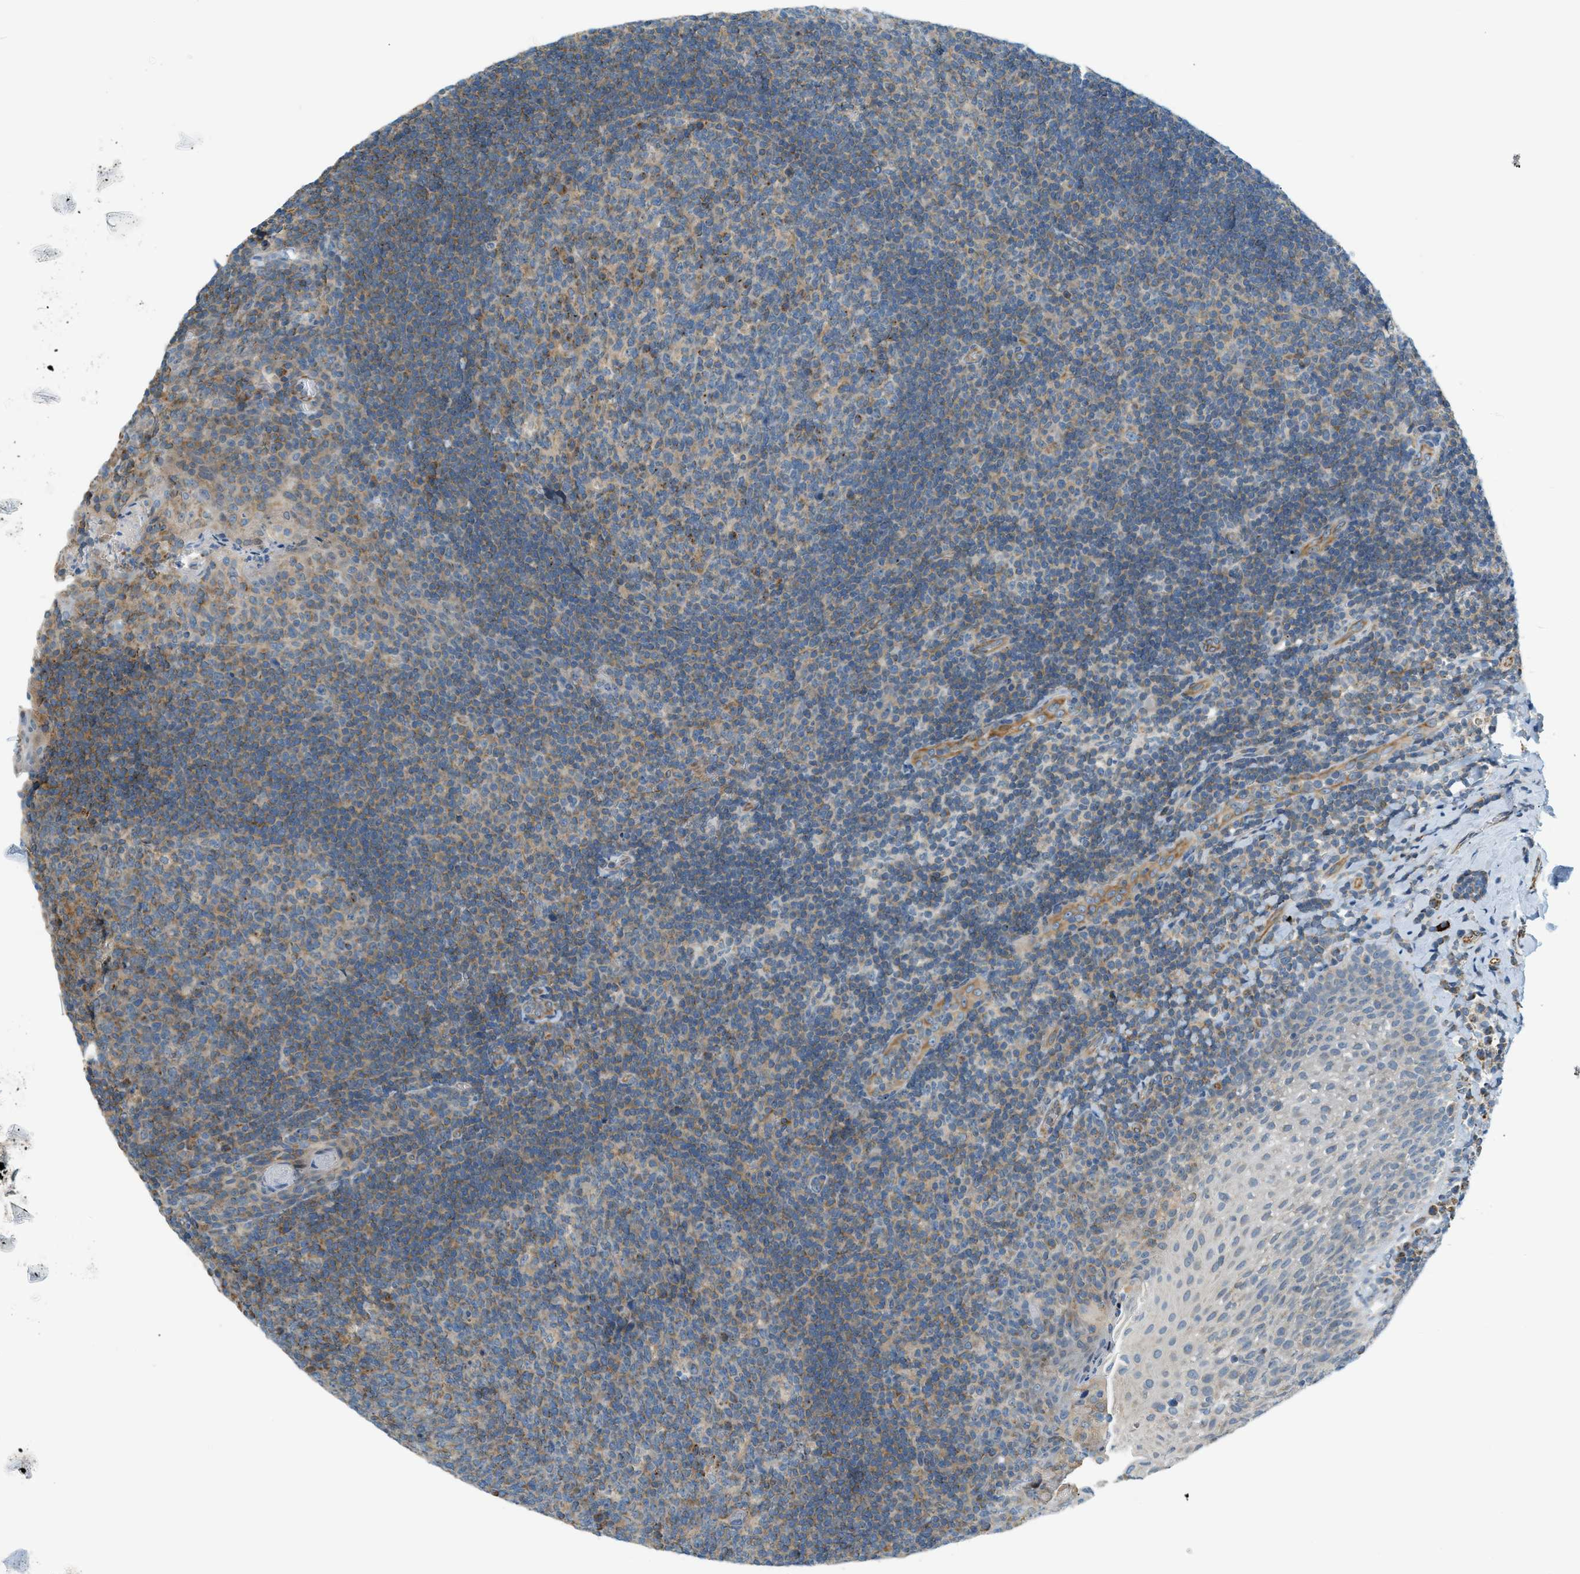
{"staining": {"intensity": "weak", "quantity": "25%-75%", "location": "cytoplasmic/membranous"}, "tissue": "tonsil", "cell_type": "Germinal center cells", "image_type": "normal", "snomed": [{"axis": "morphology", "description": "Normal tissue, NOS"}, {"axis": "topography", "description": "Tonsil"}], "caption": "A brown stain shows weak cytoplasmic/membranous expression of a protein in germinal center cells of benign tonsil. Using DAB (3,3'-diaminobenzidine) (brown) and hematoxylin (blue) stains, captured at high magnification using brightfield microscopy.", "gene": "PIGG", "patient": {"sex": "male", "age": 17}}